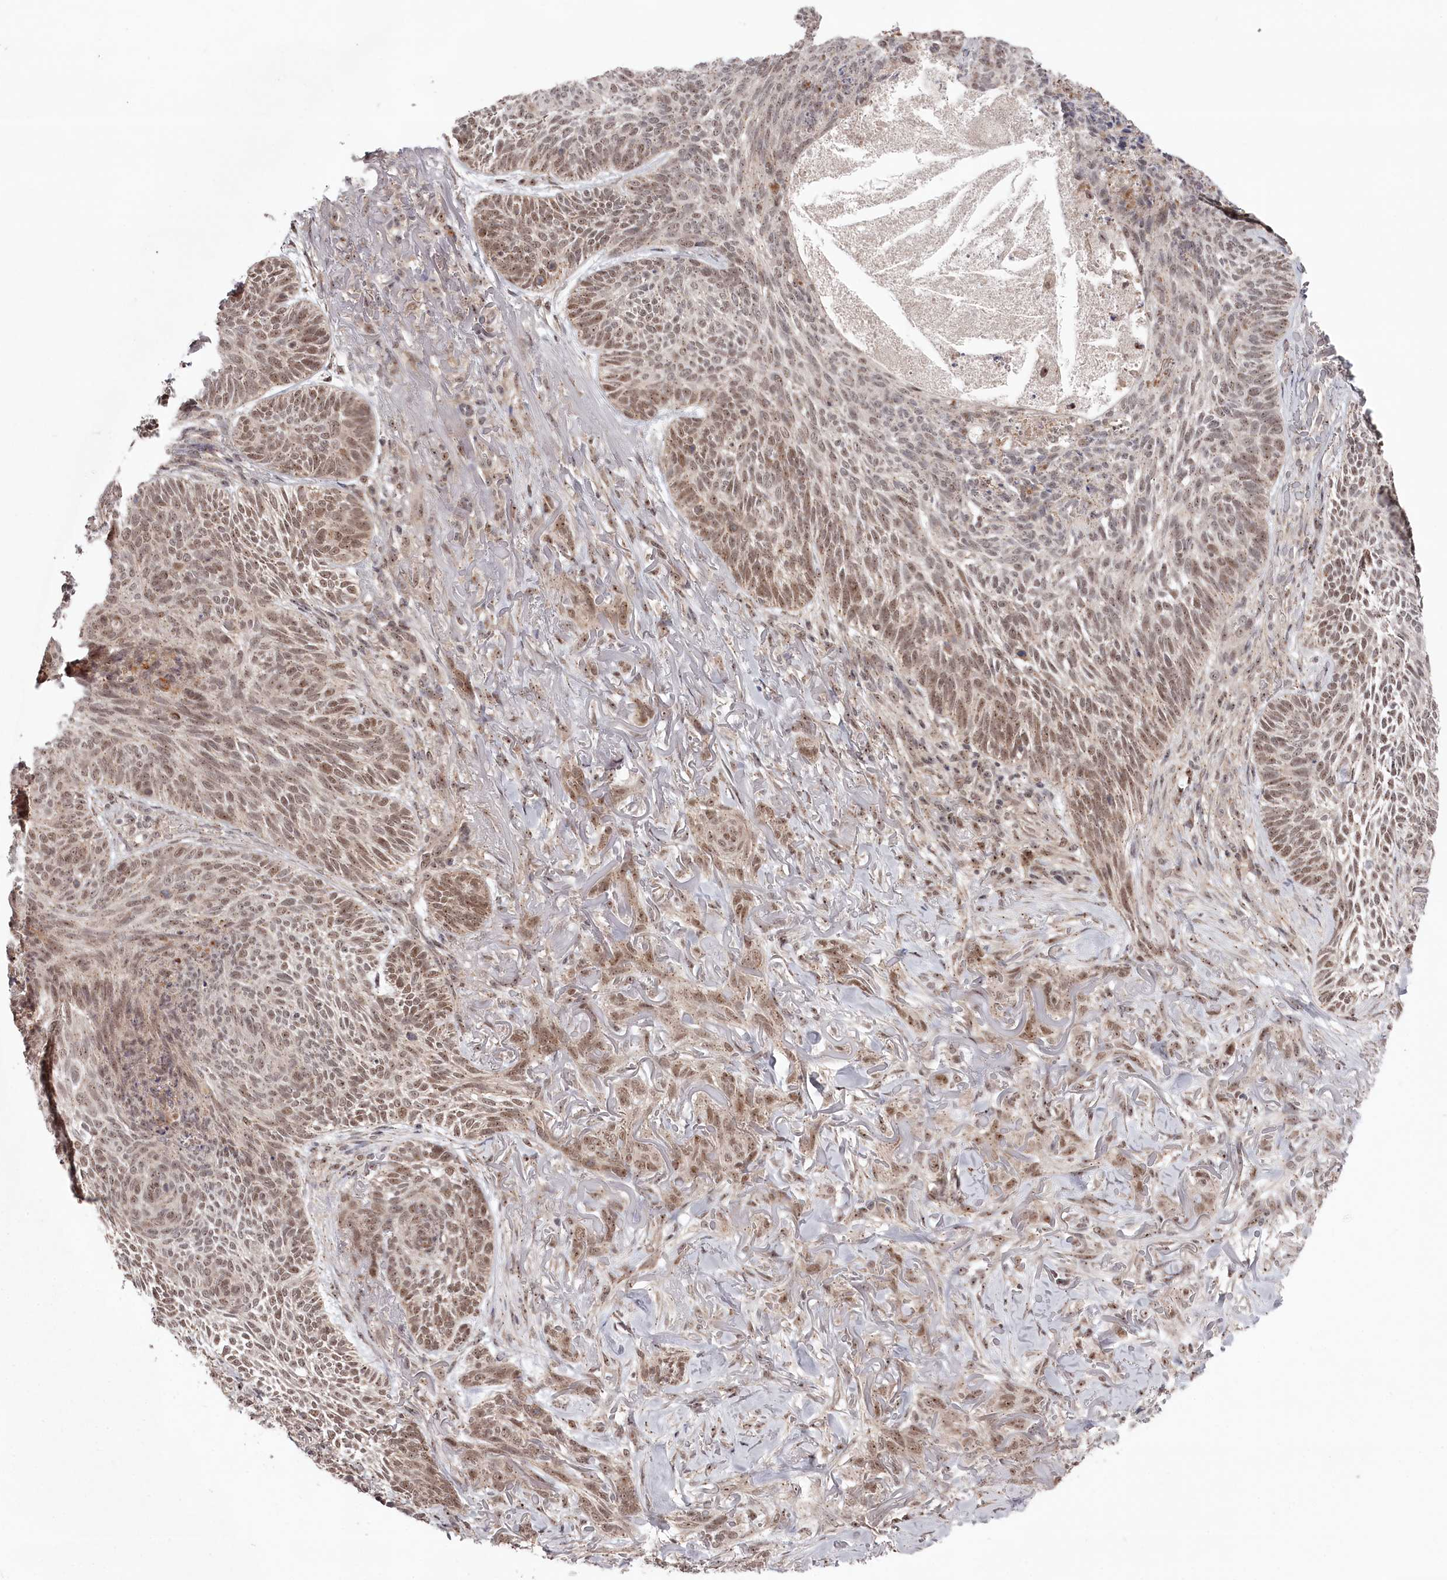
{"staining": {"intensity": "moderate", "quantity": "25%-75%", "location": "nuclear"}, "tissue": "skin cancer", "cell_type": "Tumor cells", "image_type": "cancer", "snomed": [{"axis": "morphology", "description": "Normal tissue, NOS"}, {"axis": "morphology", "description": "Basal cell carcinoma"}, {"axis": "topography", "description": "Skin"}], "caption": "Immunohistochemistry (IHC) image of neoplastic tissue: skin basal cell carcinoma stained using IHC displays medium levels of moderate protein expression localized specifically in the nuclear of tumor cells, appearing as a nuclear brown color.", "gene": "EXOSC1", "patient": {"sex": "male", "age": 66}}